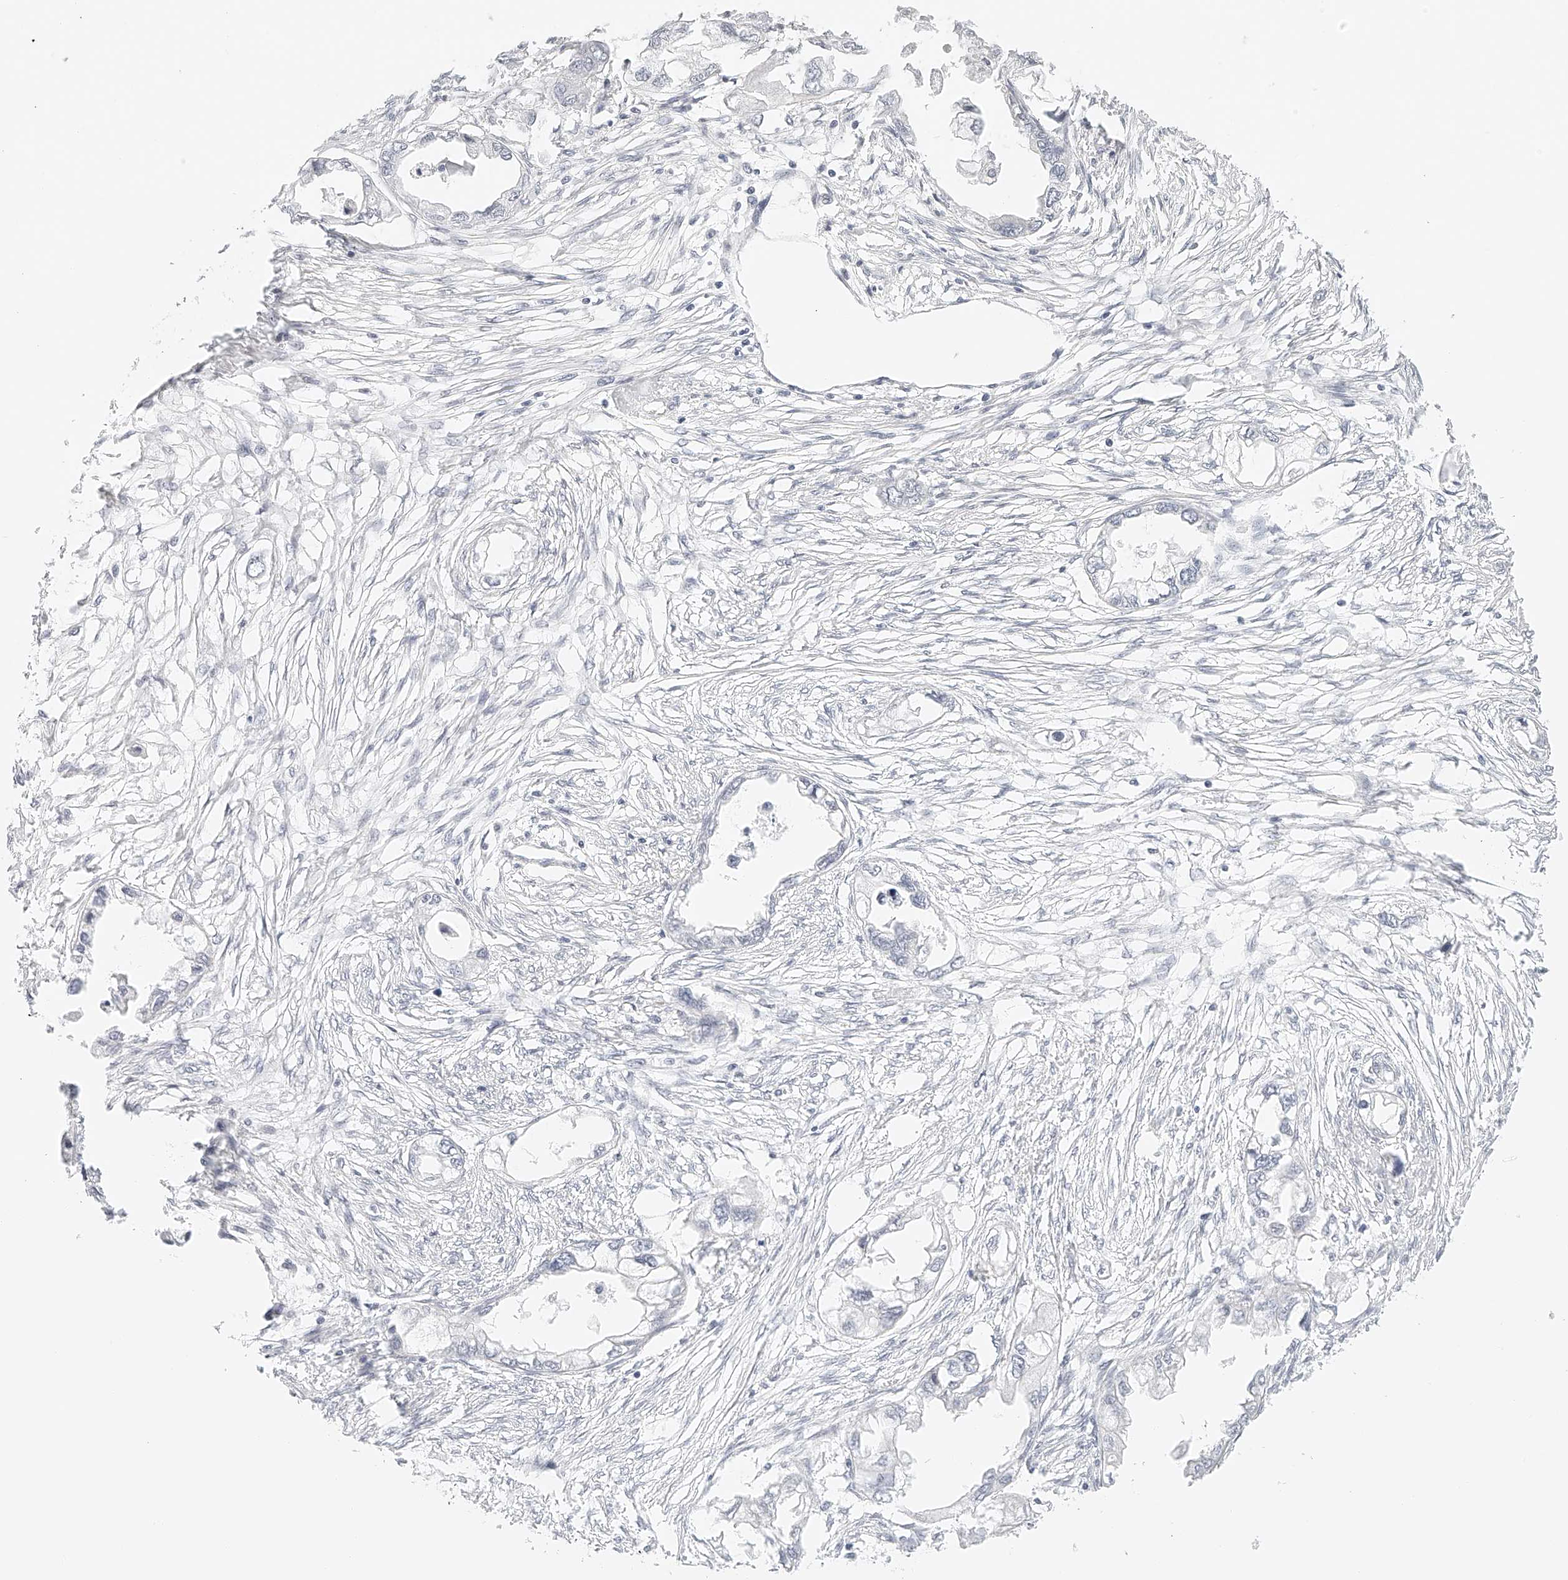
{"staining": {"intensity": "negative", "quantity": "none", "location": "none"}, "tissue": "endometrial cancer", "cell_type": "Tumor cells", "image_type": "cancer", "snomed": [{"axis": "morphology", "description": "Adenocarcinoma, NOS"}, {"axis": "morphology", "description": "Adenocarcinoma, metastatic, NOS"}, {"axis": "topography", "description": "Adipose tissue"}, {"axis": "topography", "description": "Endometrium"}], "caption": "Immunohistochemical staining of human endometrial adenocarcinoma displays no significant staining in tumor cells.", "gene": "ZFP69", "patient": {"sex": "female", "age": 67}}